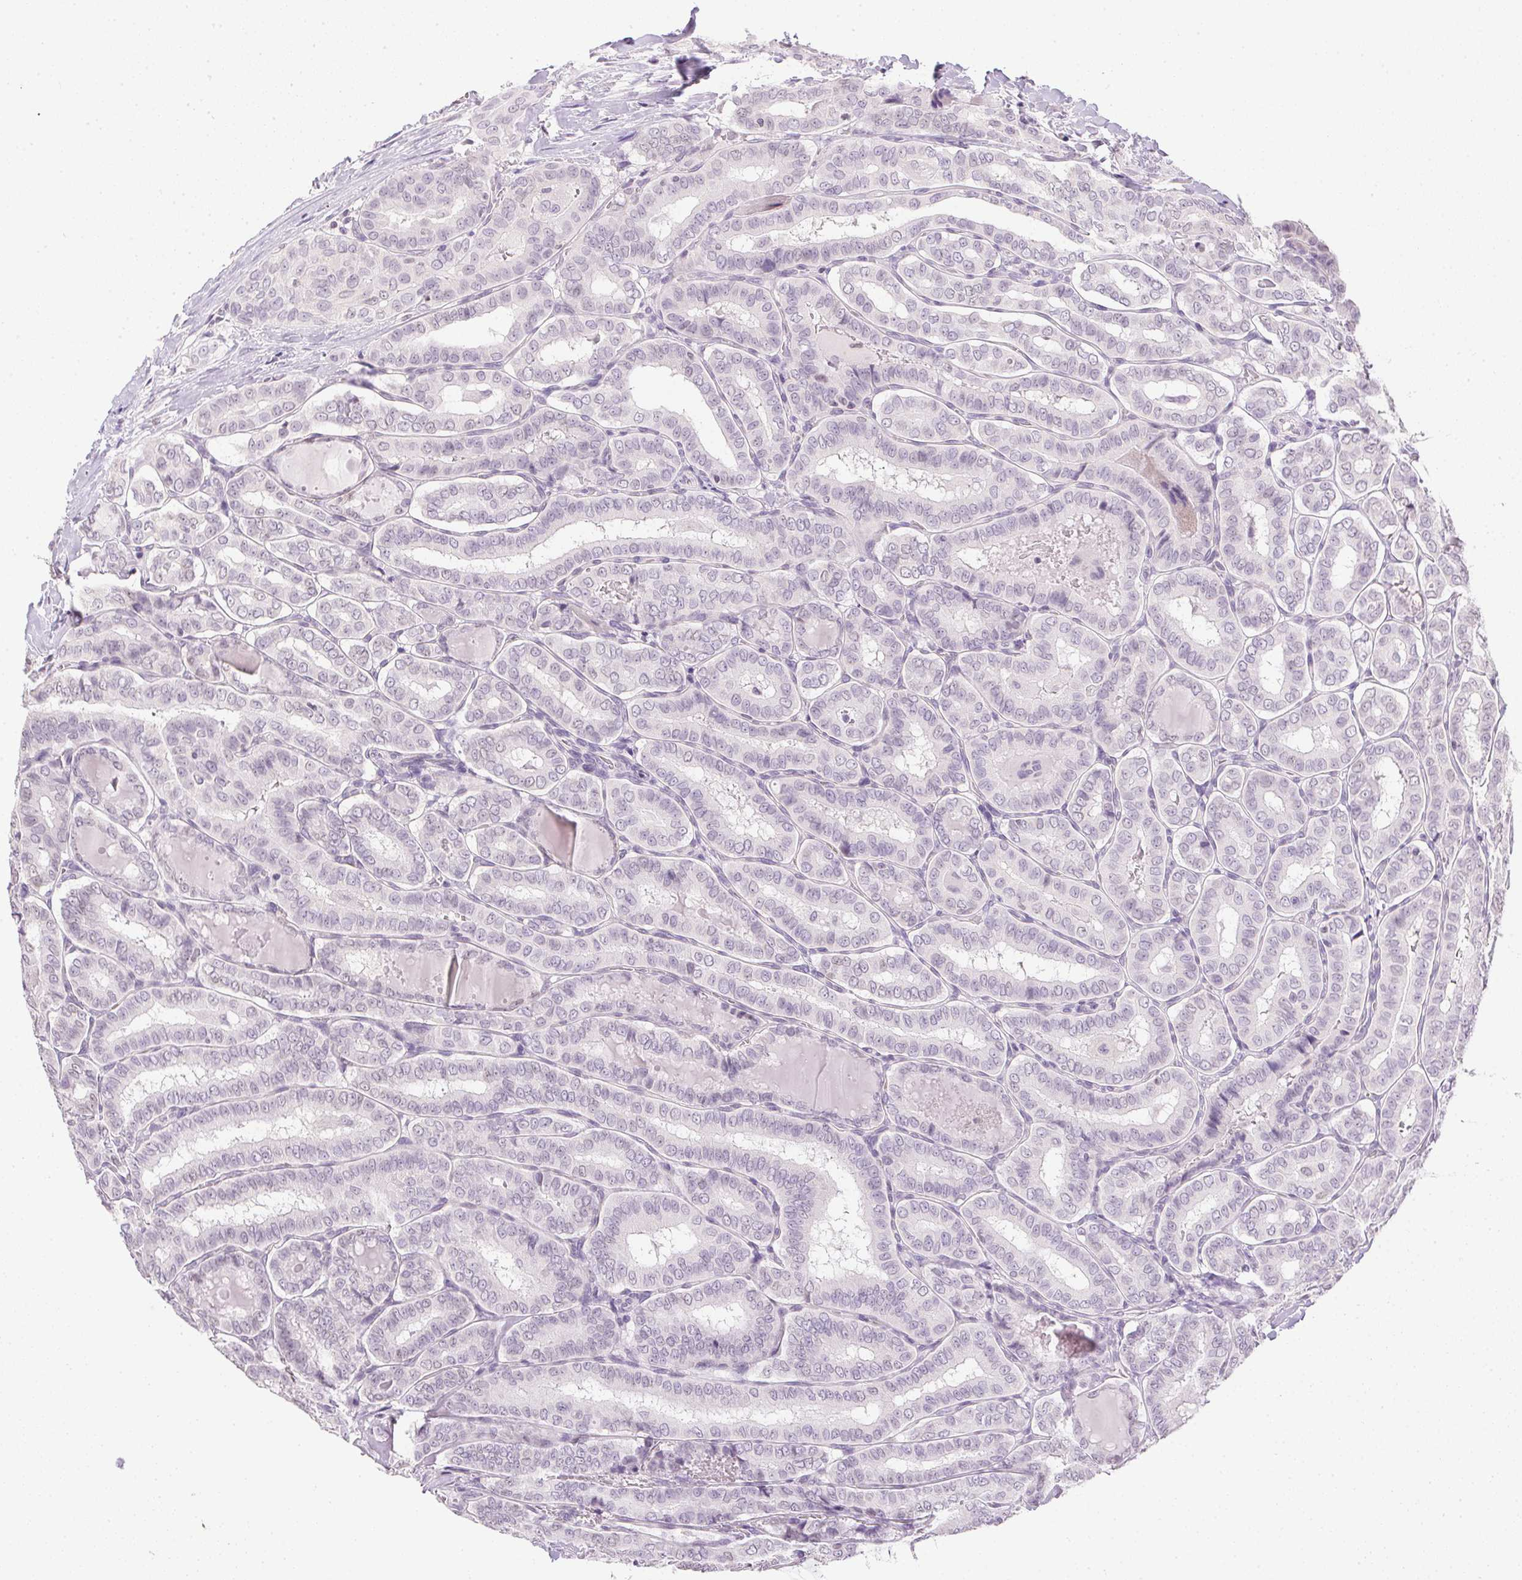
{"staining": {"intensity": "negative", "quantity": "none", "location": "none"}, "tissue": "thyroid cancer", "cell_type": "Tumor cells", "image_type": "cancer", "snomed": [{"axis": "morphology", "description": "Papillary adenocarcinoma, NOS"}, {"axis": "morphology", "description": "Papillary adenoma metastatic"}, {"axis": "topography", "description": "Thyroid gland"}], "caption": "Tumor cells show no significant positivity in thyroid papillary adenocarcinoma. Brightfield microscopy of immunohistochemistry (IHC) stained with DAB (3,3'-diaminobenzidine) (brown) and hematoxylin (blue), captured at high magnification.", "gene": "PRL", "patient": {"sex": "female", "age": 50}}